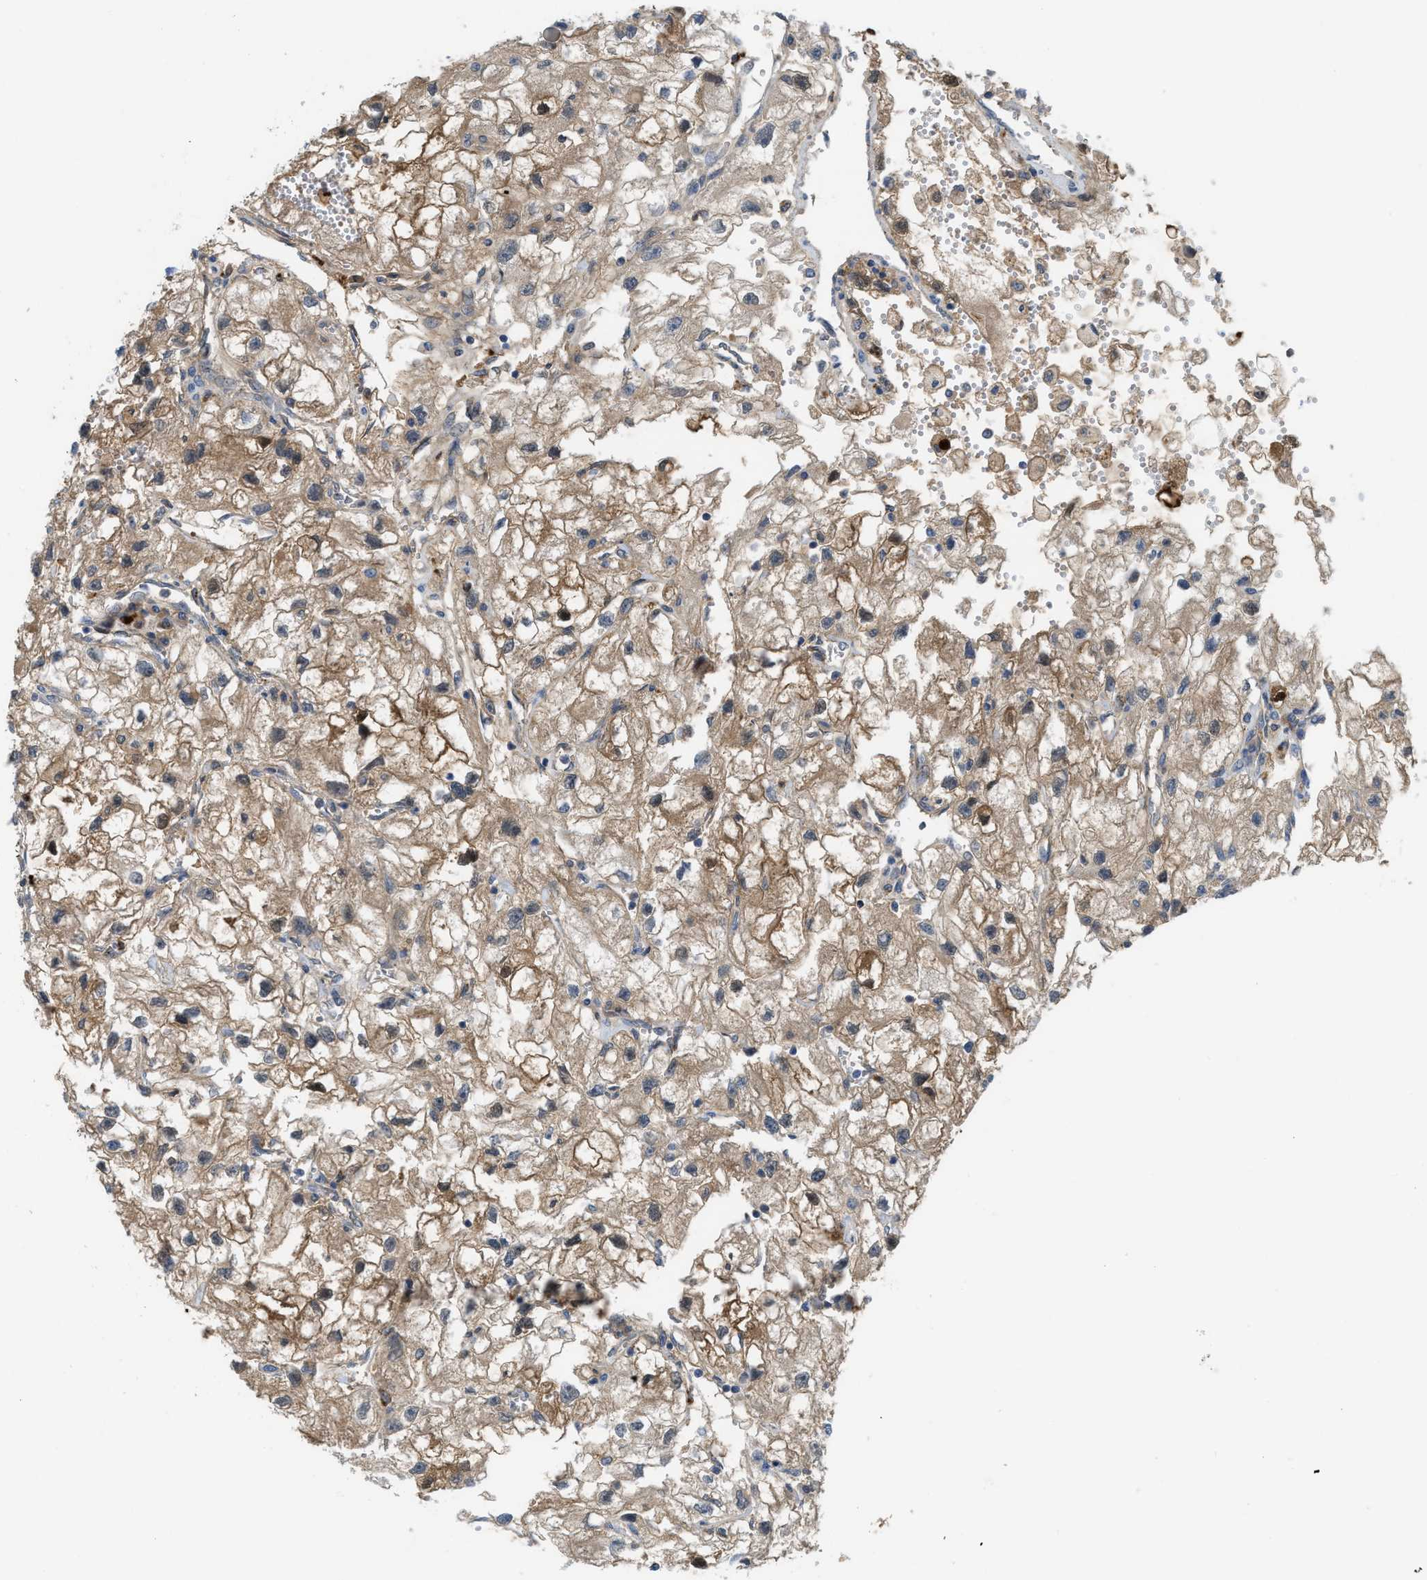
{"staining": {"intensity": "moderate", "quantity": ">75%", "location": "cytoplasmic/membranous"}, "tissue": "renal cancer", "cell_type": "Tumor cells", "image_type": "cancer", "snomed": [{"axis": "morphology", "description": "Adenocarcinoma, NOS"}, {"axis": "topography", "description": "Kidney"}], "caption": "Immunohistochemical staining of renal adenocarcinoma shows moderate cytoplasmic/membranous protein staining in about >75% of tumor cells. The staining was performed using DAB (3,3'-diaminobenzidine) to visualize the protein expression in brown, while the nuclei were stained in blue with hematoxylin (Magnification: 20x).", "gene": "CSTB", "patient": {"sex": "female", "age": 70}}